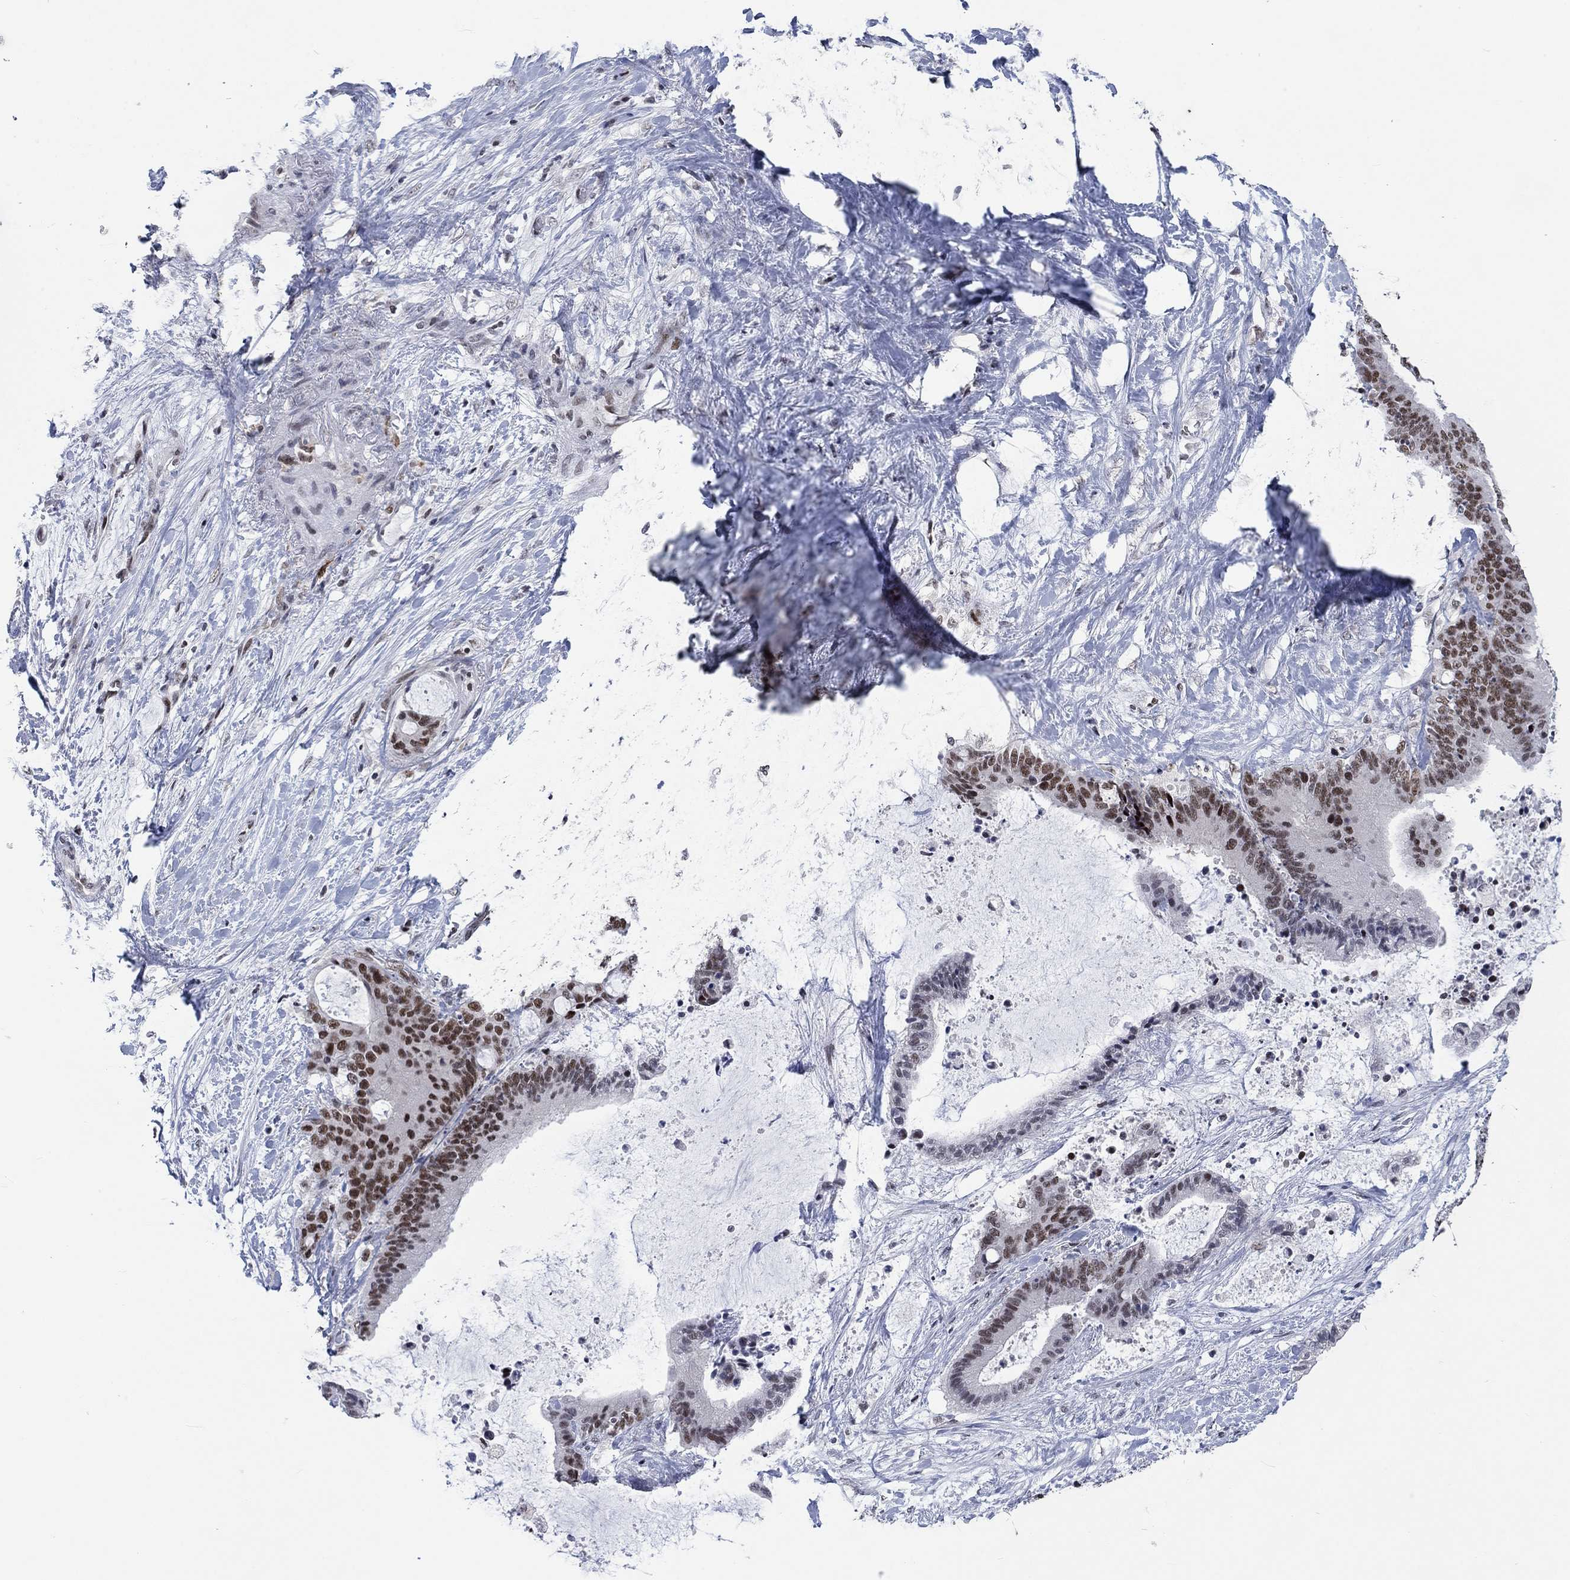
{"staining": {"intensity": "moderate", "quantity": ">75%", "location": "nuclear"}, "tissue": "liver cancer", "cell_type": "Tumor cells", "image_type": "cancer", "snomed": [{"axis": "morphology", "description": "Cholangiocarcinoma"}, {"axis": "topography", "description": "Liver"}], "caption": "This histopathology image displays immunohistochemistry (IHC) staining of human liver cancer, with medium moderate nuclear positivity in approximately >75% of tumor cells.", "gene": "HCFC1", "patient": {"sex": "female", "age": 73}}